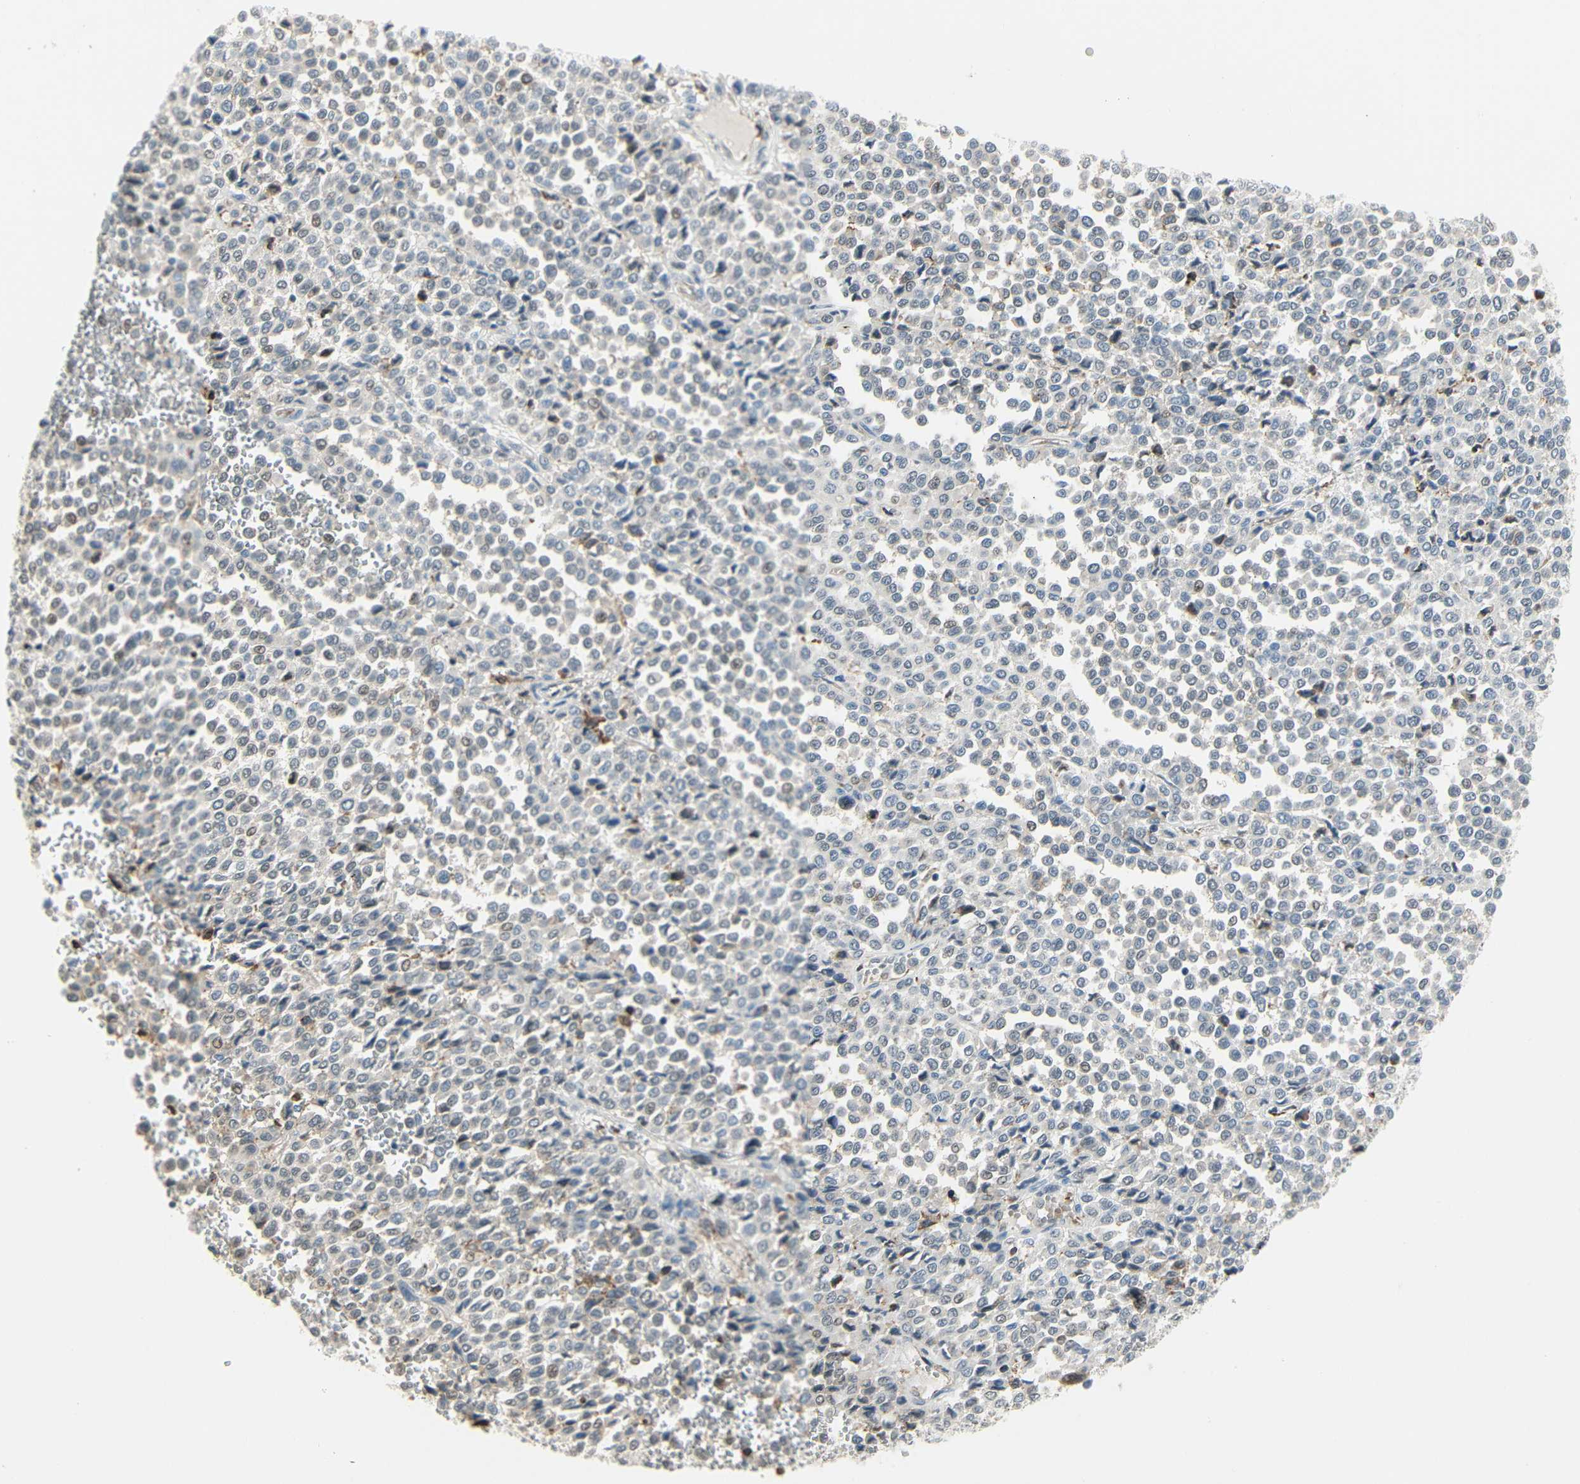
{"staining": {"intensity": "negative", "quantity": "none", "location": "none"}, "tissue": "melanoma", "cell_type": "Tumor cells", "image_type": "cancer", "snomed": [{"axis": "morphology", "description": "Malignant melanoma, Metastatic site"}, {"axis": "topography", "description": "Pancreas"}], "caption": "DAB (3,3'-diaminobenzidine) immunohistochemical staining of melanoma demonstrates no significant positivity in tumor cells.", "gene": "IMPG2", "patient": {"sex": "female", "age": 30}}